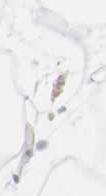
{"staining": {"intensity": "negative", "quantity": "none", "location": "none"}, "tissue": "adipose tissue", "cell_type": "Adipocytes", "image_type": "normal", "snomed": [{"axis": "morphology", "description": "Normal tissue, NOS"}, {"axis": "morphology", "description": "Duct carcinoma"}, {"axis": "topography", "description": "Breast"}, {"axis": "topography", "description": "Adipose tissue"}], "caption": "The image reveals no significant expression in adipocytes of adipose tissue.", "gene": "SETD3", "patient": {"sex": "female", "age": 37}}